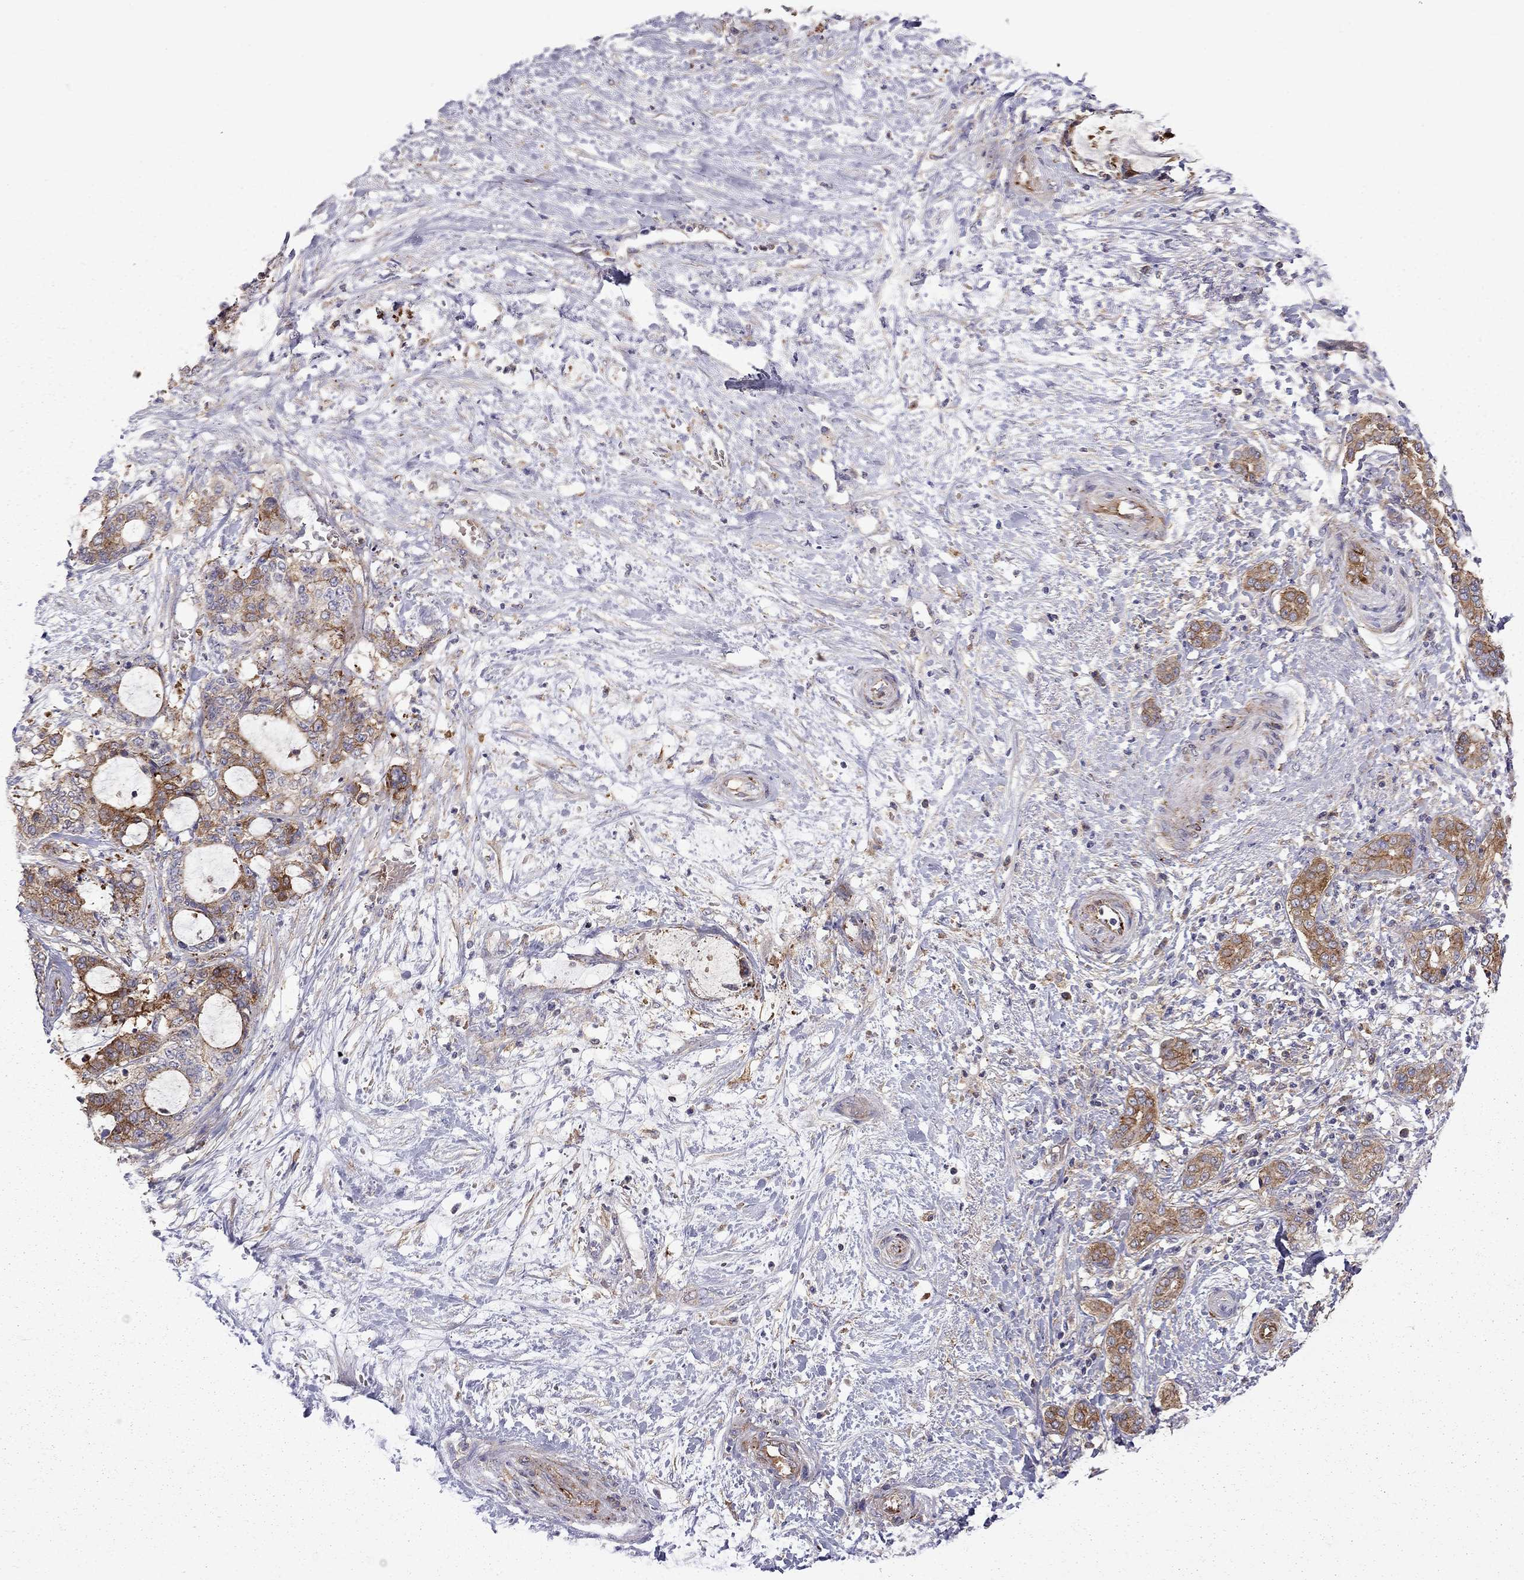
{"staining": {"intensity": "strong", "quantity": ">75%", "location": "cytoplasmic/membranous"}, "tissue": "liver cancer", "cell_type": "Tumor cells", "image_type": "cancer", "snomed": [{"axis": "morphology", "description": "Normal tissue, NOS"}, {"axis": "morphology", "description": "Cholangiocarcinoma"}, {"axis": "topography", "description": "Liver"}, {"axis": "topography", "description": "Peripheral nerve tissue"}], "caption": "Human liver cholangiocarcinoma stained with a protein marker reveals strong staining in tumor cells.", "gene": "EIF4E3", "patient": {"sex": "female", "age": 73}}